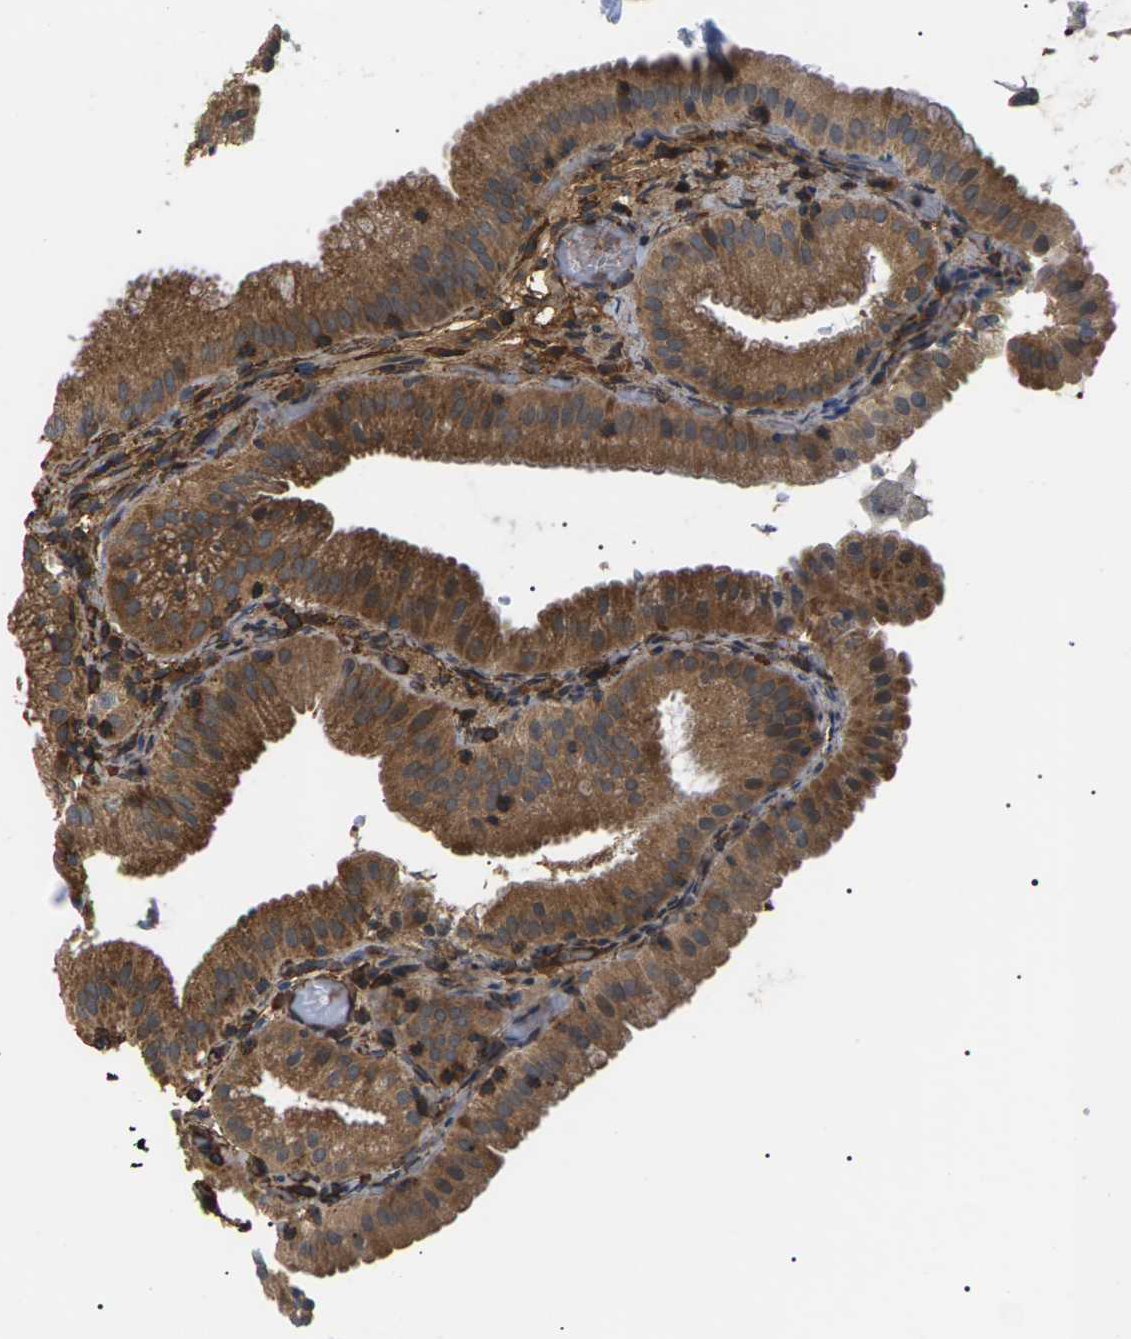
{"staining": {"intensity": "moderate", "quantity": ">75%", "location": "cytoplasmic/membranous"}, "tissue": "gallbladder", "cell_type": "Glandular cells", "image_type": "normal", "snomed": [{"axis": "morphology", "description": "Normal tissue, NOS"}, {"axis": "topography", "description": "Gallbladder"}], "caption": "DAB (3,3'-diaminobenzidine) immunohistochemical staining of unremarkable human gallbladder demonstrates moderate cytoplasmic/membranous protein expression in approximately >75% of glandular cells. (DAB IHC with brightfield microscopy, high magnification).", "gene": "TMTC4", "patient": {"sex": "male", "age": 54}}